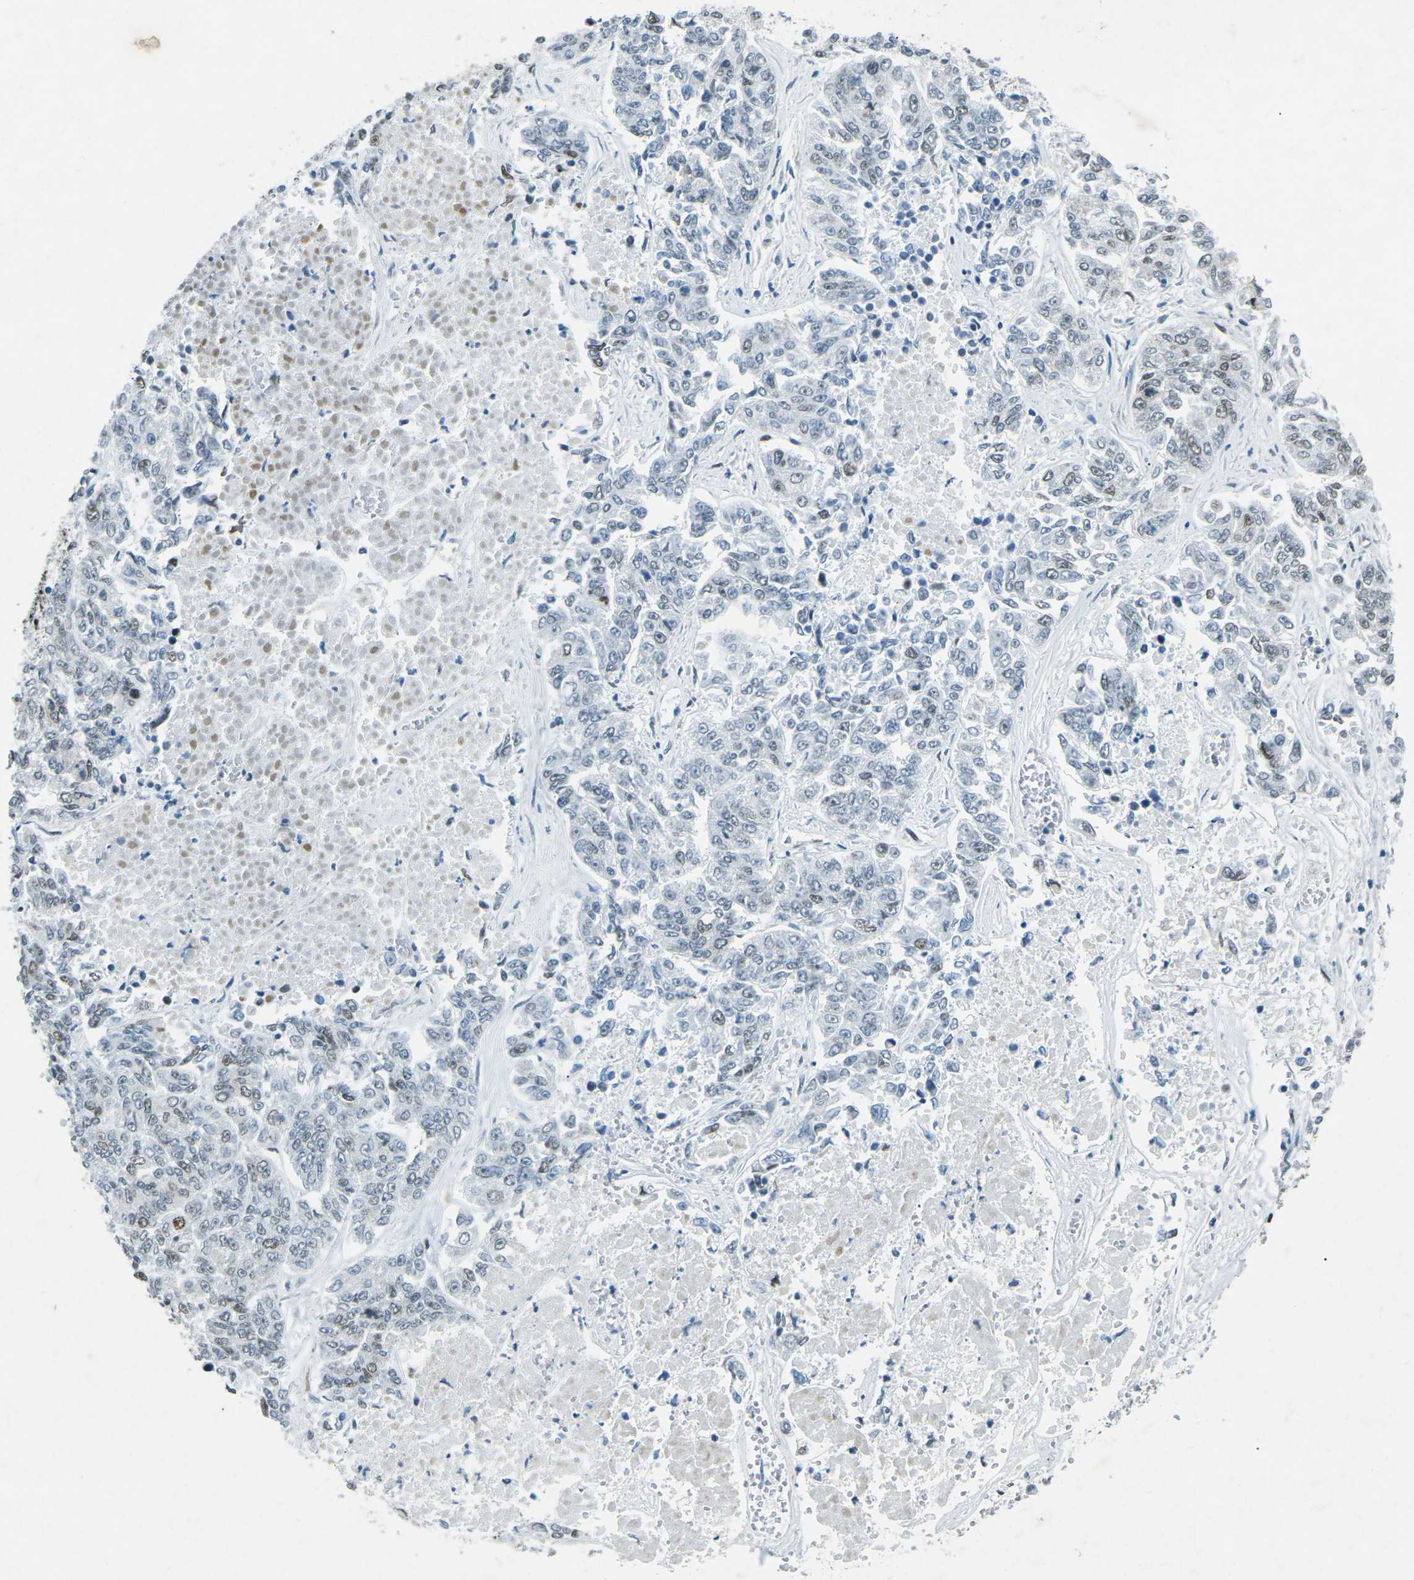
{"staining": {"intensity": "moderate", "quantity": ">75%", "location": "nuclear"}, "tissue": "lung cancer", "cell_type": "Tumor cells", "image_type": "cancer", "snomed": [{"axis": "morphology", "description": "Adenocarcinoma, NOS"}, {"axis": "topography", "description": "Lung"}], "caption": "This photomicrograph displays lung cancer stained with immunohistochemistry to label a protein in brown. The nuclear of tumor cells show moderate positivity for the protein. Nuclei are counter-stained blue.", "gene": "RB1", "patient": {"sex": "male", "age": 84}}